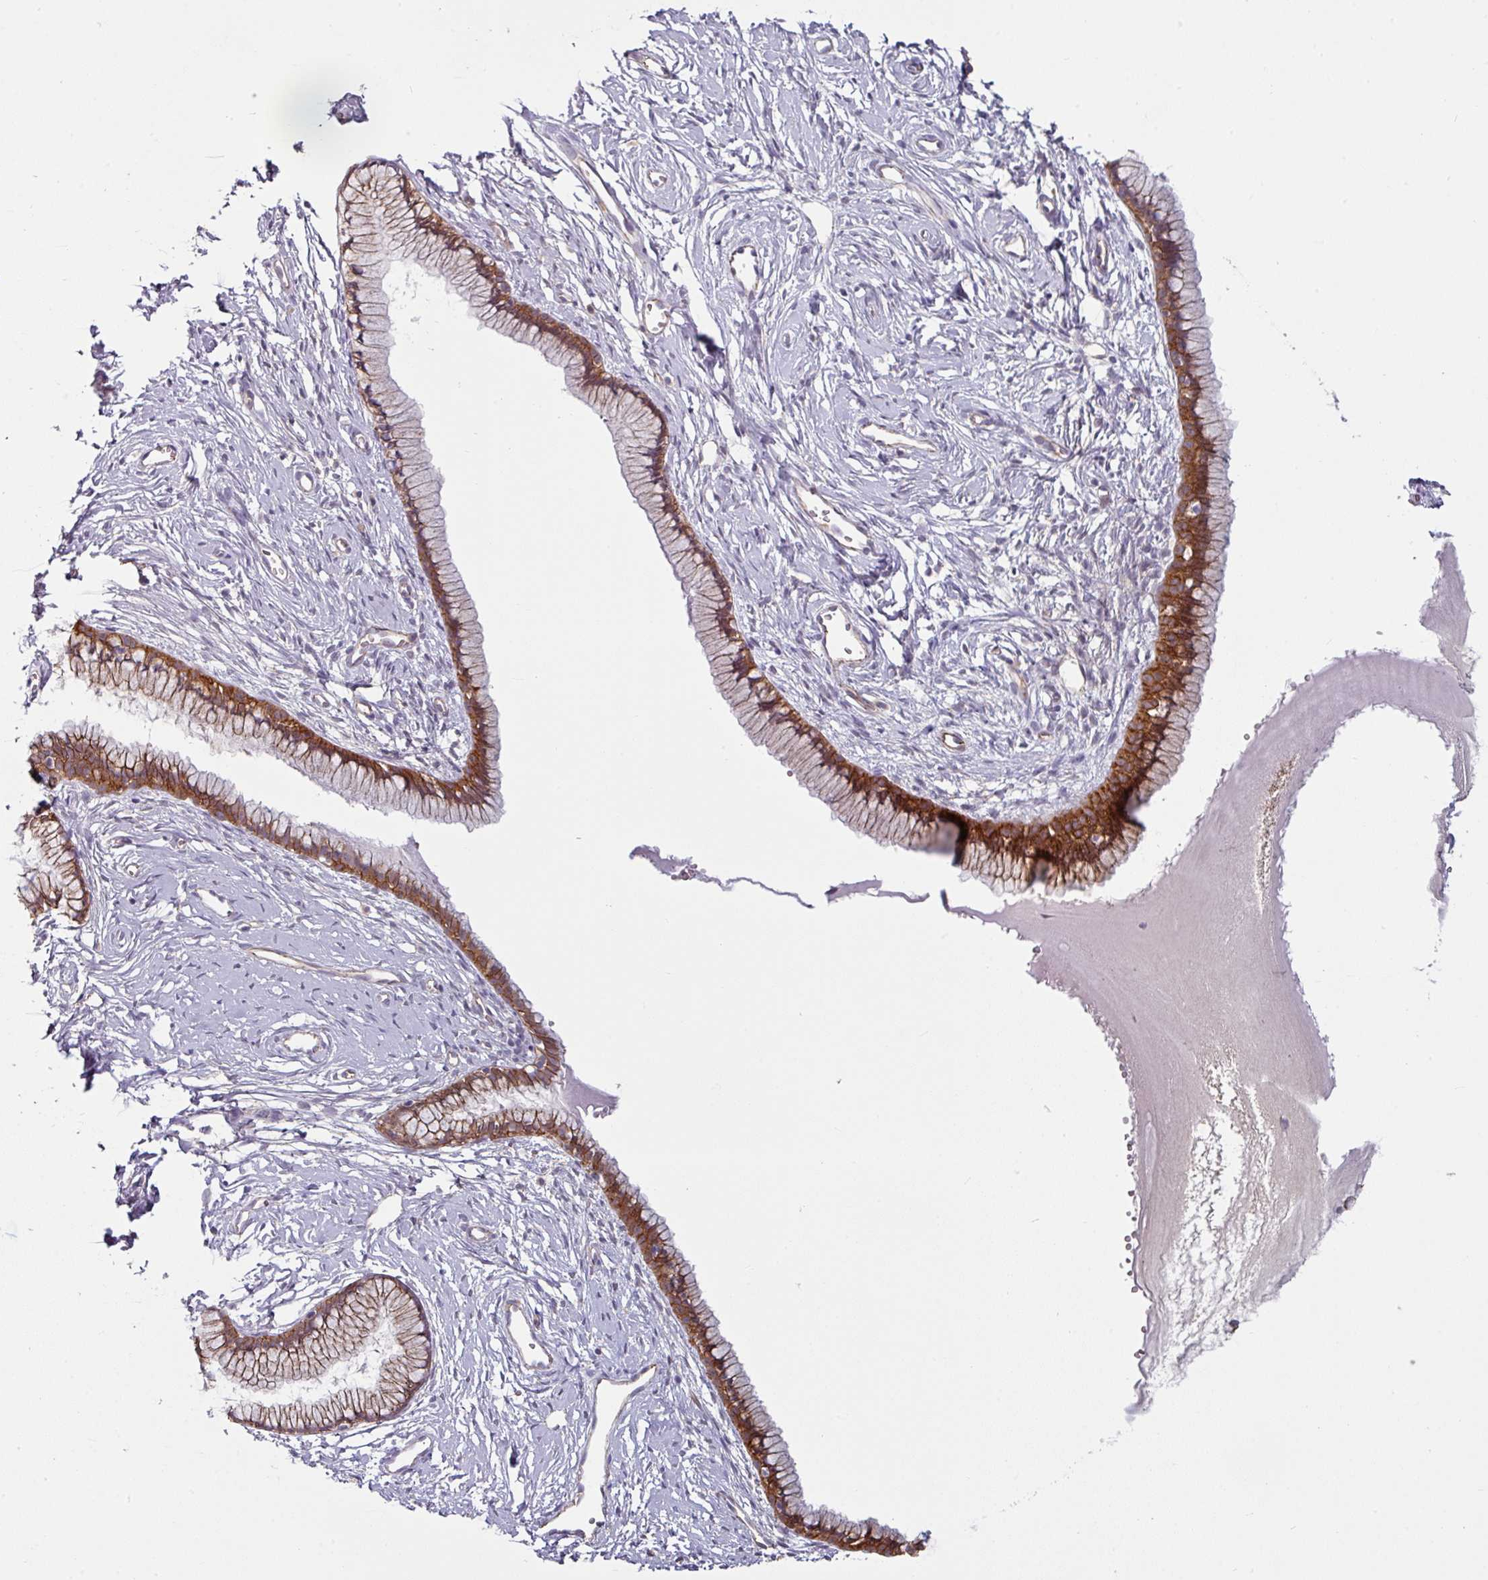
{"staining": {"intensity": "moderate", "quantity": ">75%", "location": "cytoplasmic/membranous"}, "tissue": "cervix", "cell_type": "Glandular cells", "image_type": "normal", "snomed": [{"axis": "morphology", "description": "Normal tissue, NOS"}, {"axis": "topography", "description": "Cervix"}], "caption": "This micrograph reveals benign cervix stained with immunohistochemistry to label a protein in brown. The cytoplasmic/membranous of glandular cells show moderate positivity for the protein. Nuclei are counter-stained blue.", "gene": "JUP", "patient": {"sex": "female", "age": 40}}